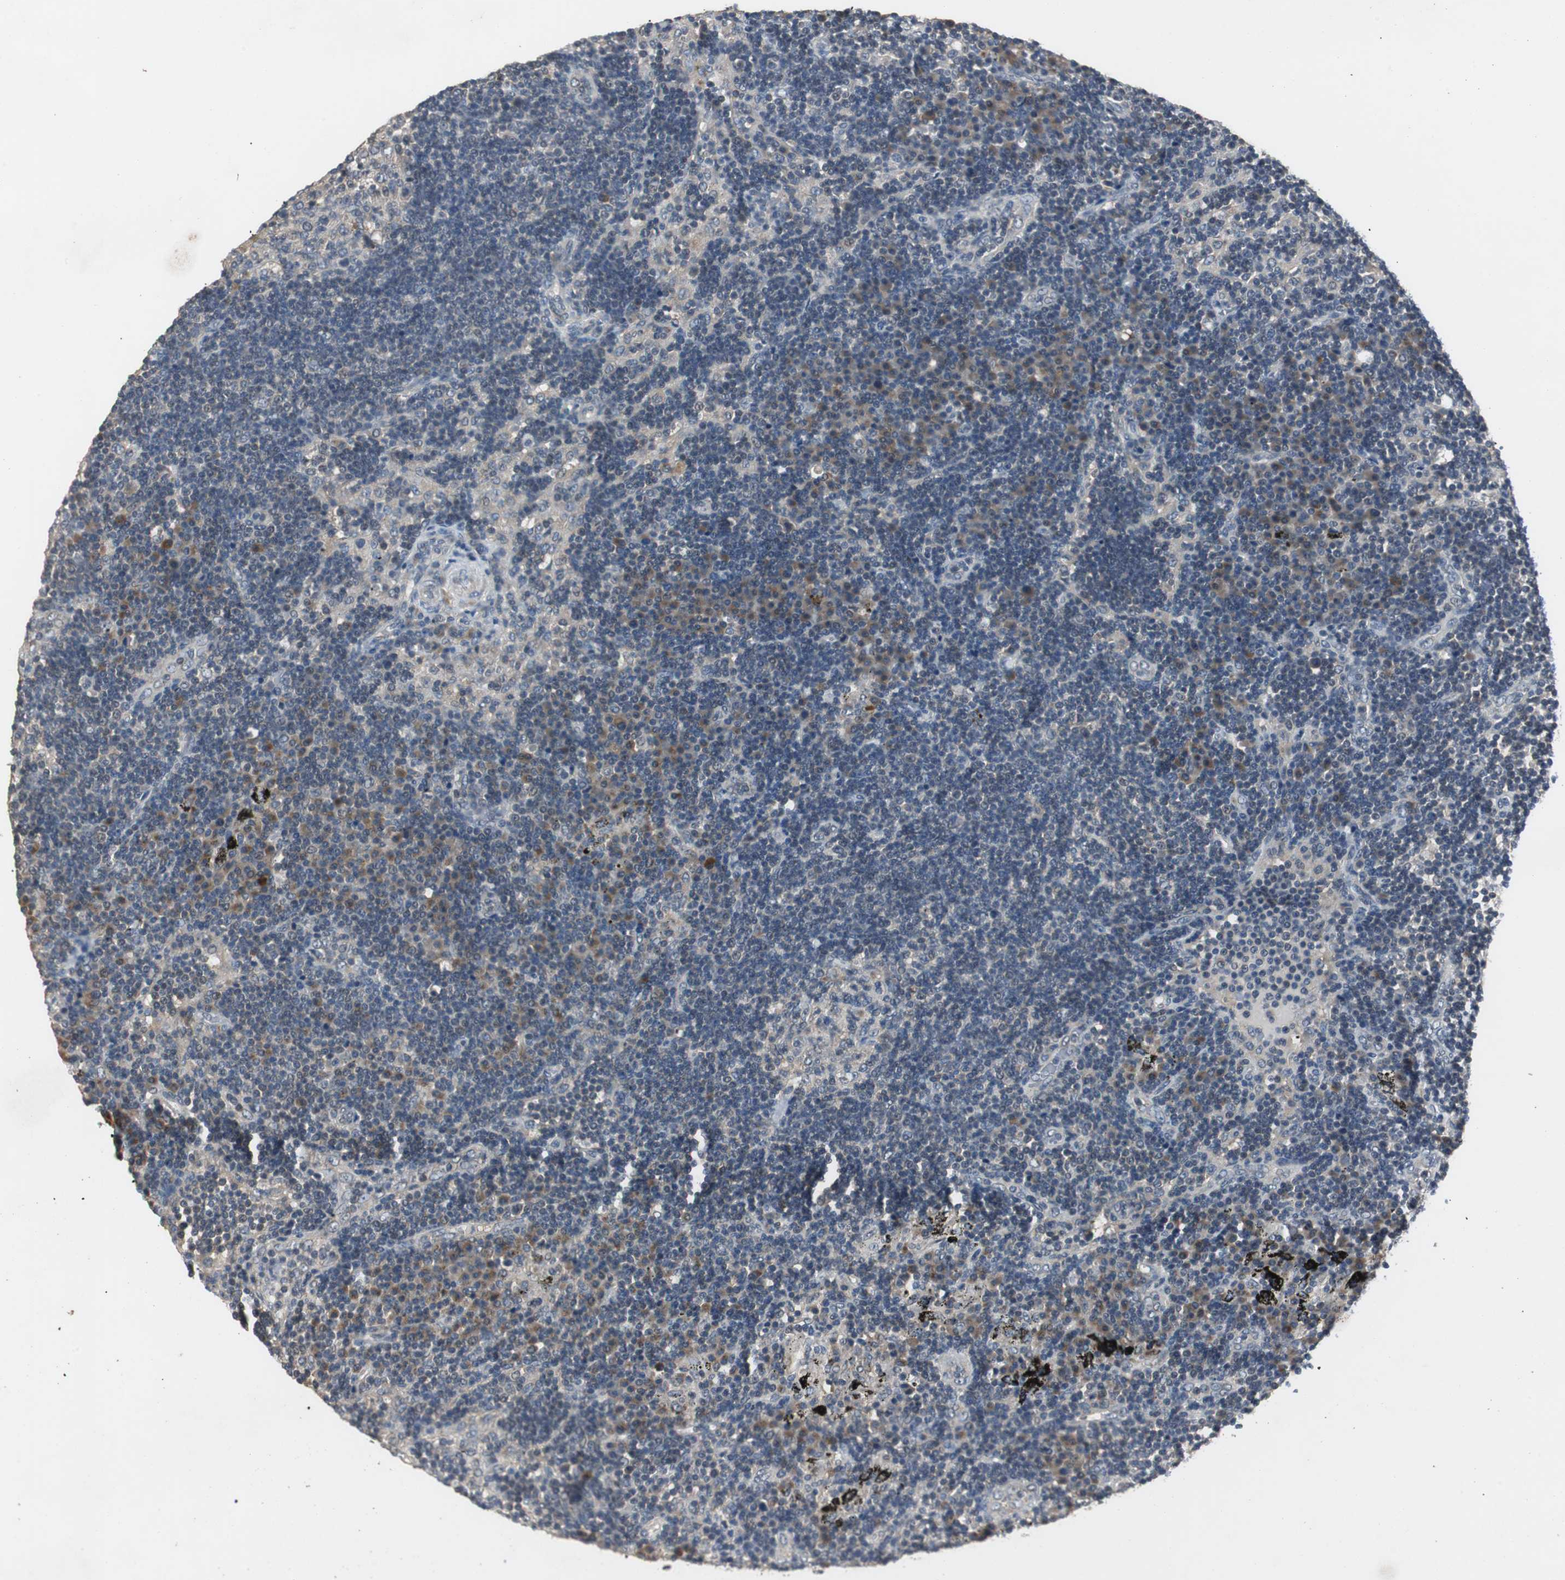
{"staining": {"intensity": "weak", "quantity": "<25%", "location": "cytoplasmic/membranous"}, "tissue": "lymph node", "cell_type": "Germinal center cells", "image_type": "normal", "snomed": [{"axis": "morphology", "description": "Normal tissue, NOS"}, {"axis": "morphology", "description": "Squamous cell carcinoma, metastatic, NOS"}, {"axis": "topography", "description": "Lymph node"}], "caption": "IHC of benign lymph node shows no staining in germinal center cells.", "gene": "PTPRN2", "patient": {"sex": "female", "age": 53}}